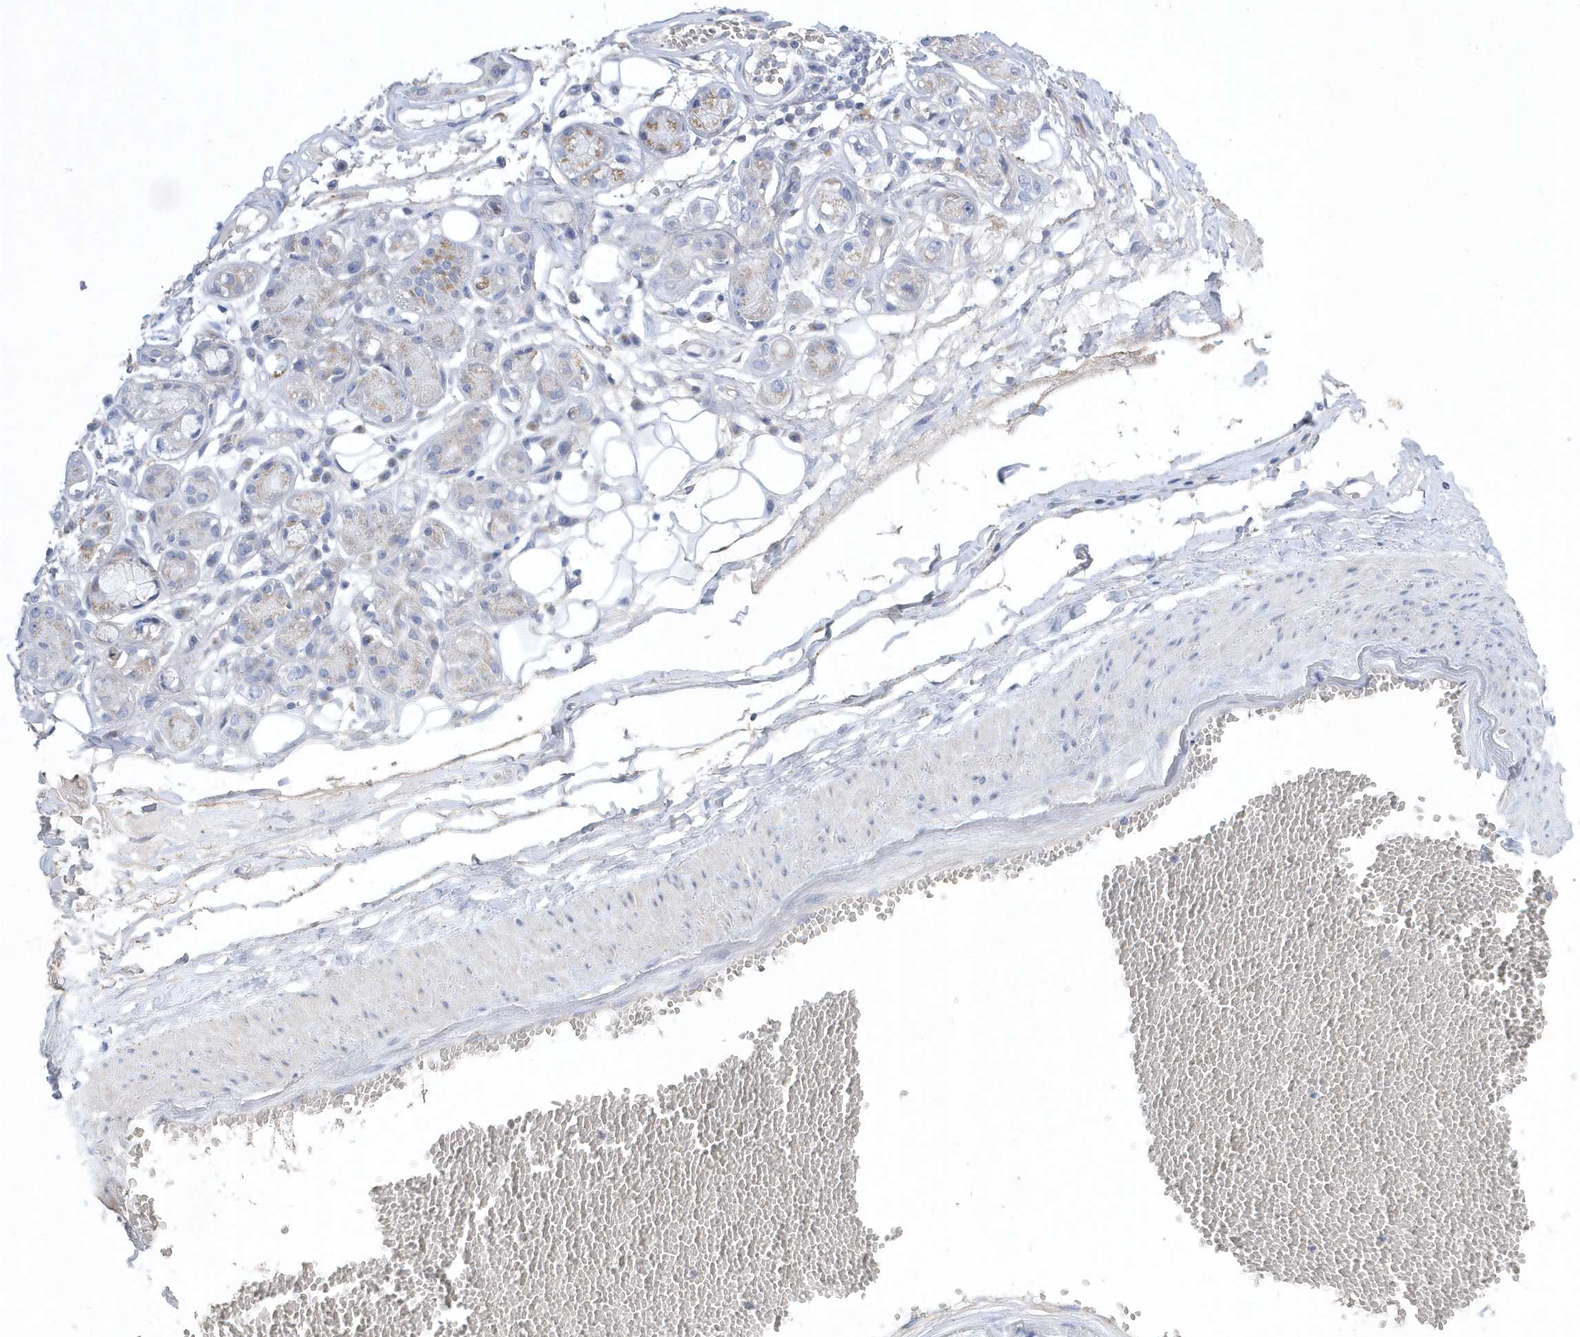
{"staining": {"intensity": "negative", "quantity": "none", "location": "none"}, "tissue": "adipose tissue", "cell_type": "Adipocytes", "image_type": "normal", "snomed": [{"axis": "morphology", "description": "Normal tissue, NOS"}, {"axis": "morphology", "description": "Inflammation, NOS"}, {"axis": "topography", "description": "Salivary gland"}, {"axis": "topography", "description": "Peripheral nerve tissue"}], "caption": "Immunohistochemical staining of normal human adipose tissue displays no significant staining in adipocytes. Nuclei are stained in blue.", "gene": "SPATA18", "patient": {"sex": "female", "age": 75}}